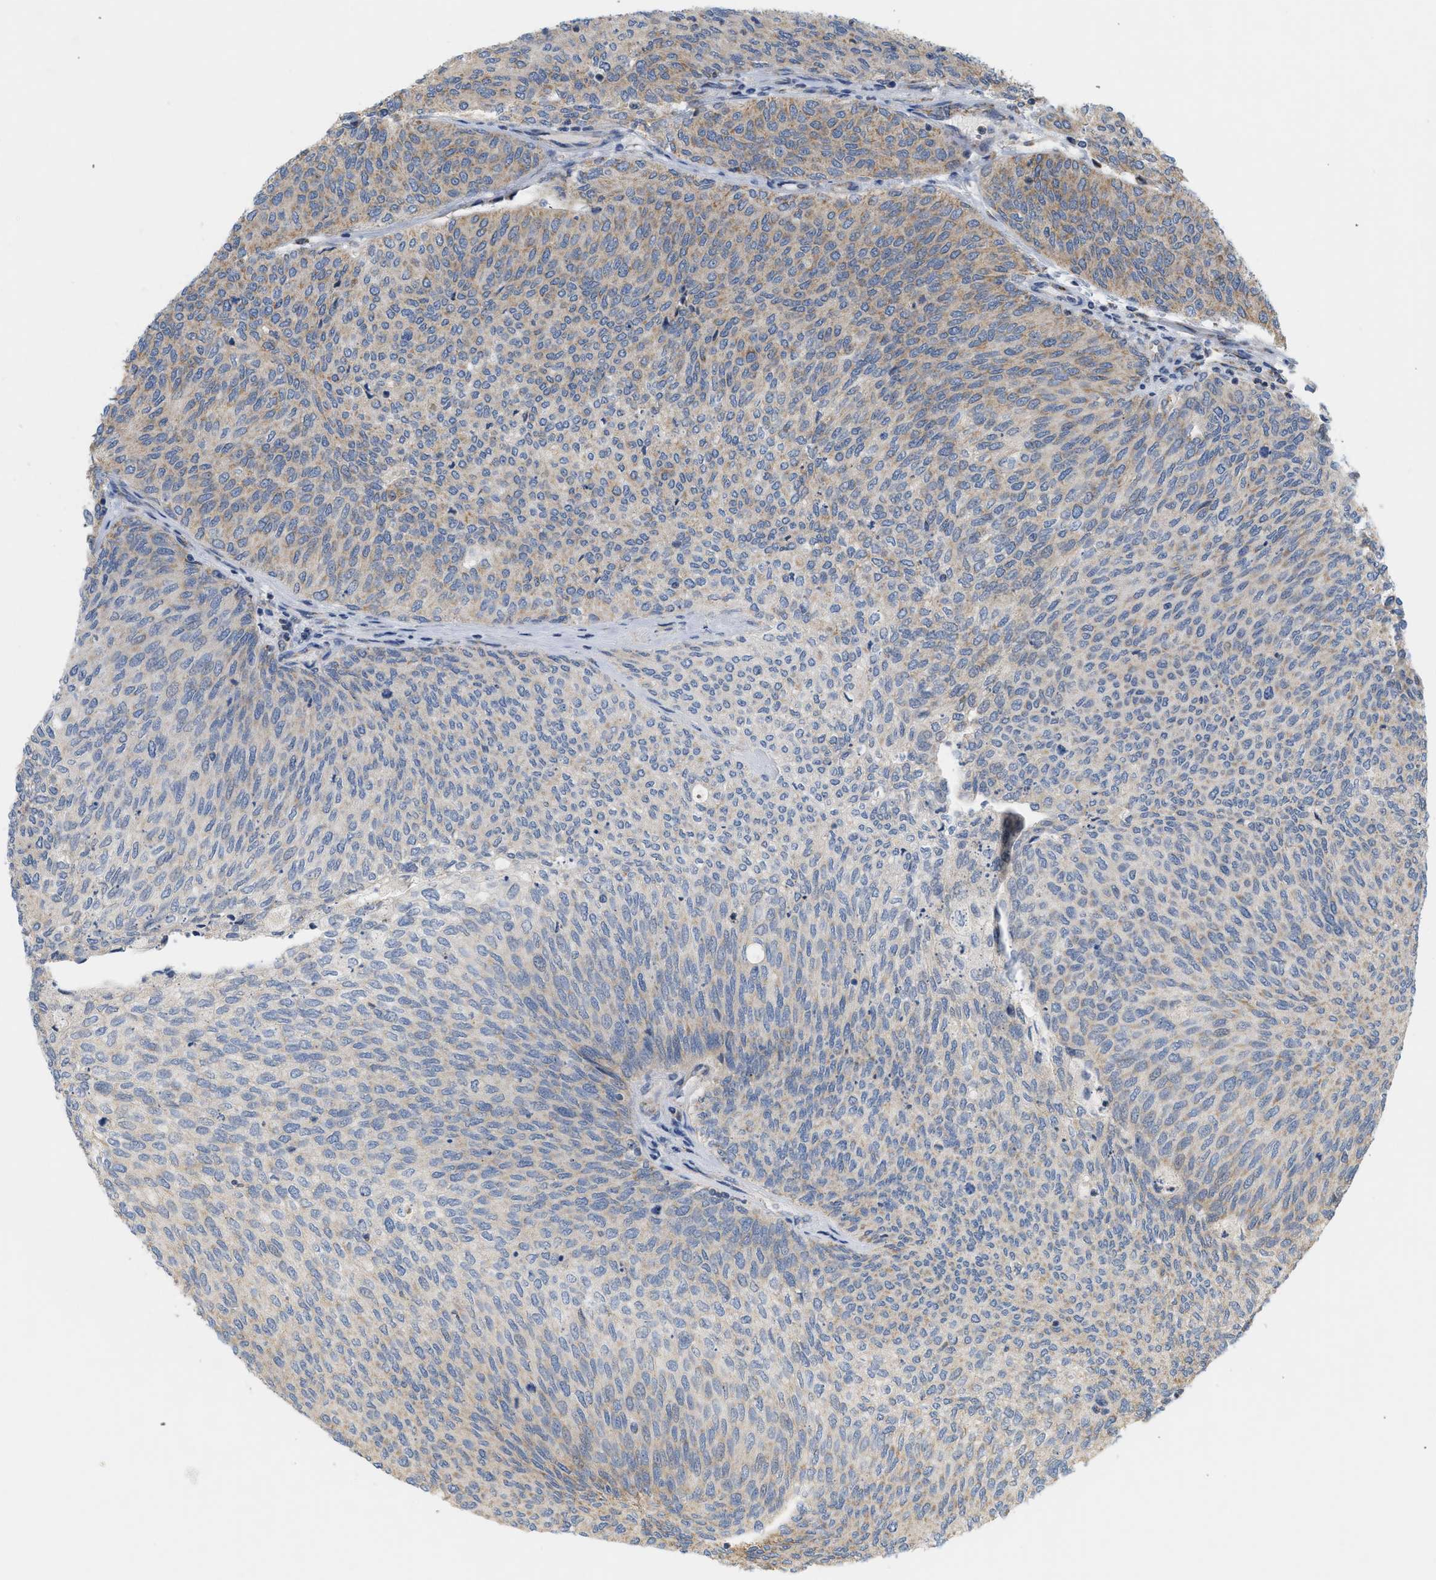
{"staining": {"intensity": "weak", "quantity": "25%-75%", "location": "cytoplasmic/membranous"}, "tissue": "urothelial cancer", "cell_type": "Tumor cells", "image_type": "cancer", "snomed": [{"axis": "morphology", "description": "Urothelial carcinoma, Low grade"}, {"axis": "topography", "description": "Urinary bladder"}], "caption": "DAB (3,3'-diaminobenzidine) immunohistochemical staining of human urothelial cancer shows weak cytoplasmic/membranous protein positivity in about 25%-75% of tumor cells.", "gene": "MCU", "patient": {"sex": "female", "age": 79}}